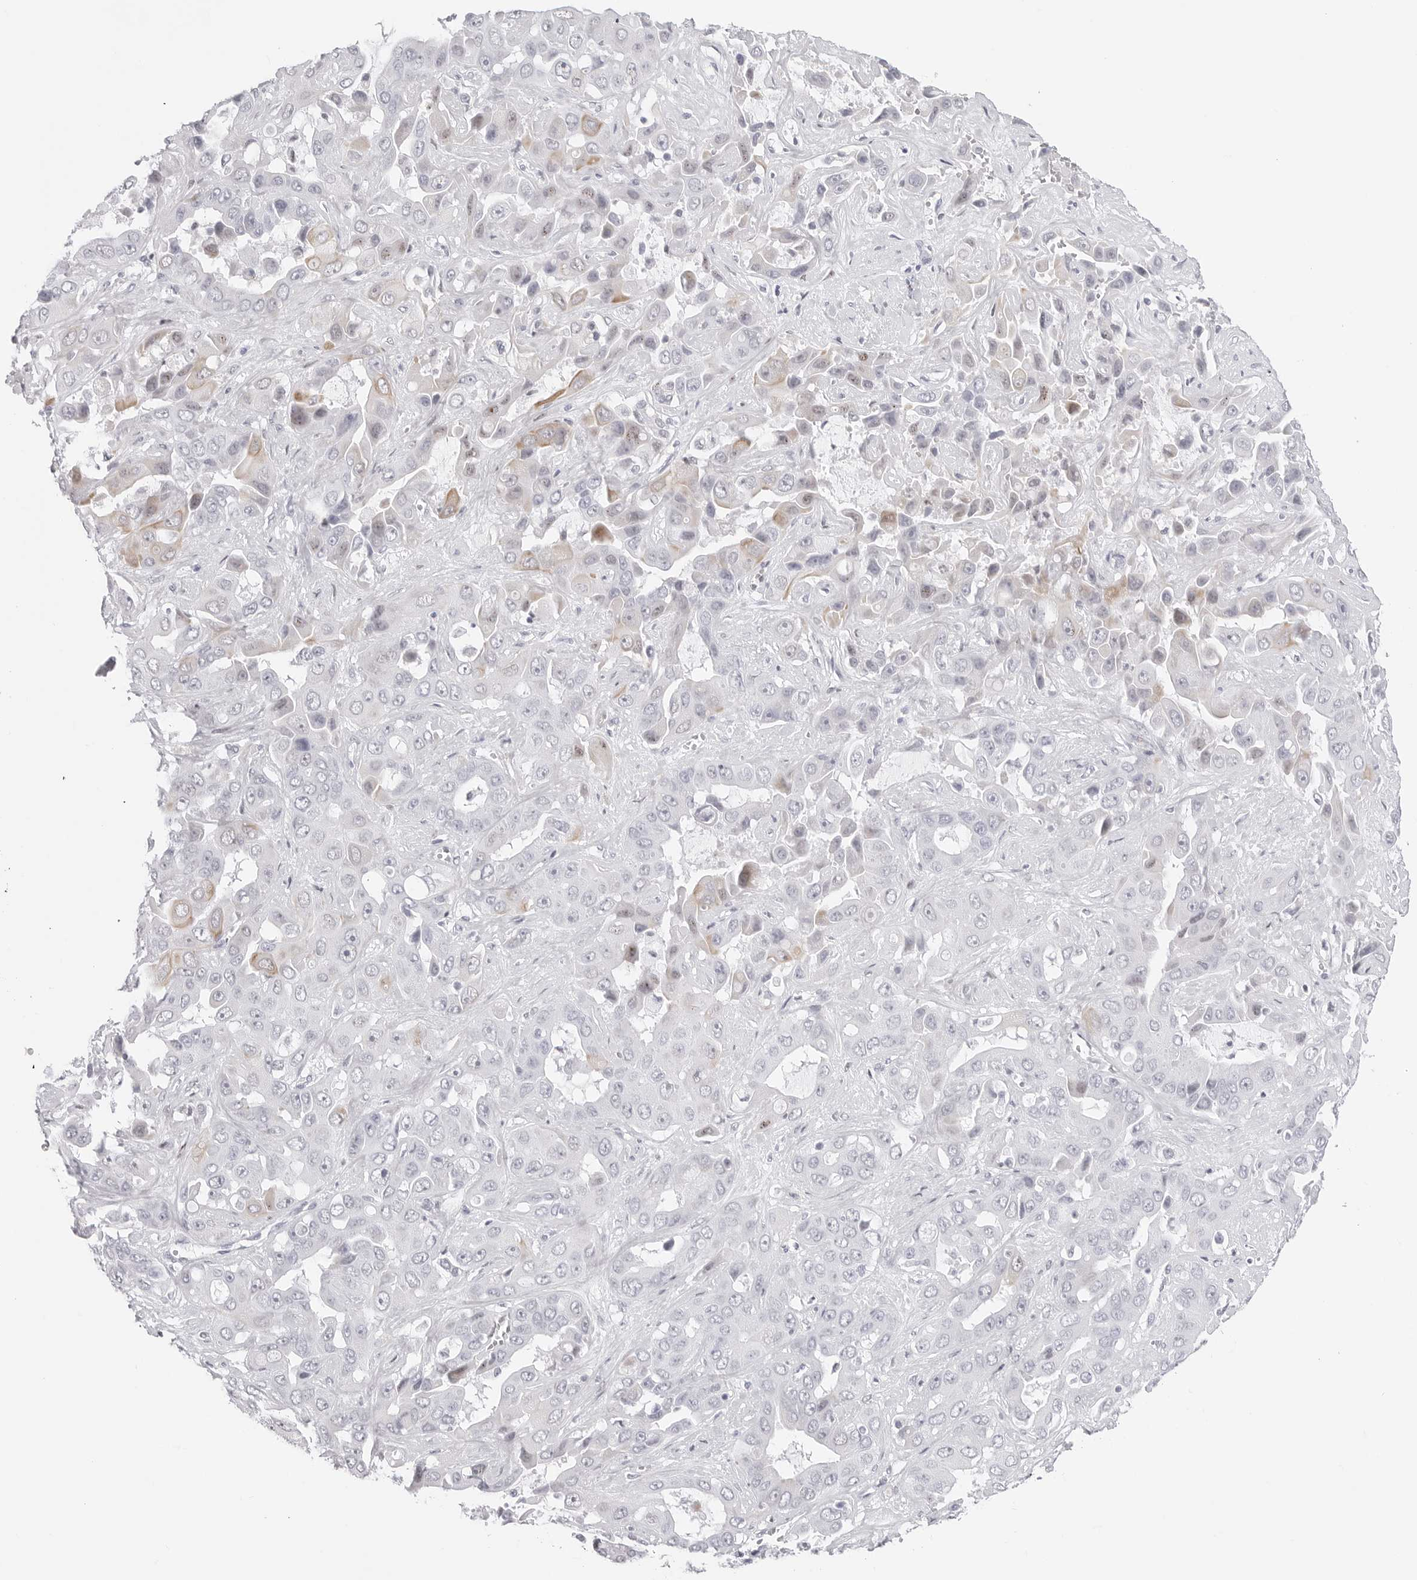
{"staining": {"intensity": "weak", "quantity": "<25%", "location": "cytoplasmic/membranous"}, "tissue": "liver cancer", "cell_type": "Tumor cells", "image_type": "cancer", "snomed": [{"axis": "morphology", "description": "Cholangiocarcinoma"}, {"axis": "topography", "description": "Liver"}], "caption": "IHC of cholangiocarcinoma (liver) shows no staining in tumor cells.", "gene": "TSSK1B", "patient": {"sex": "female", "age": 52}}